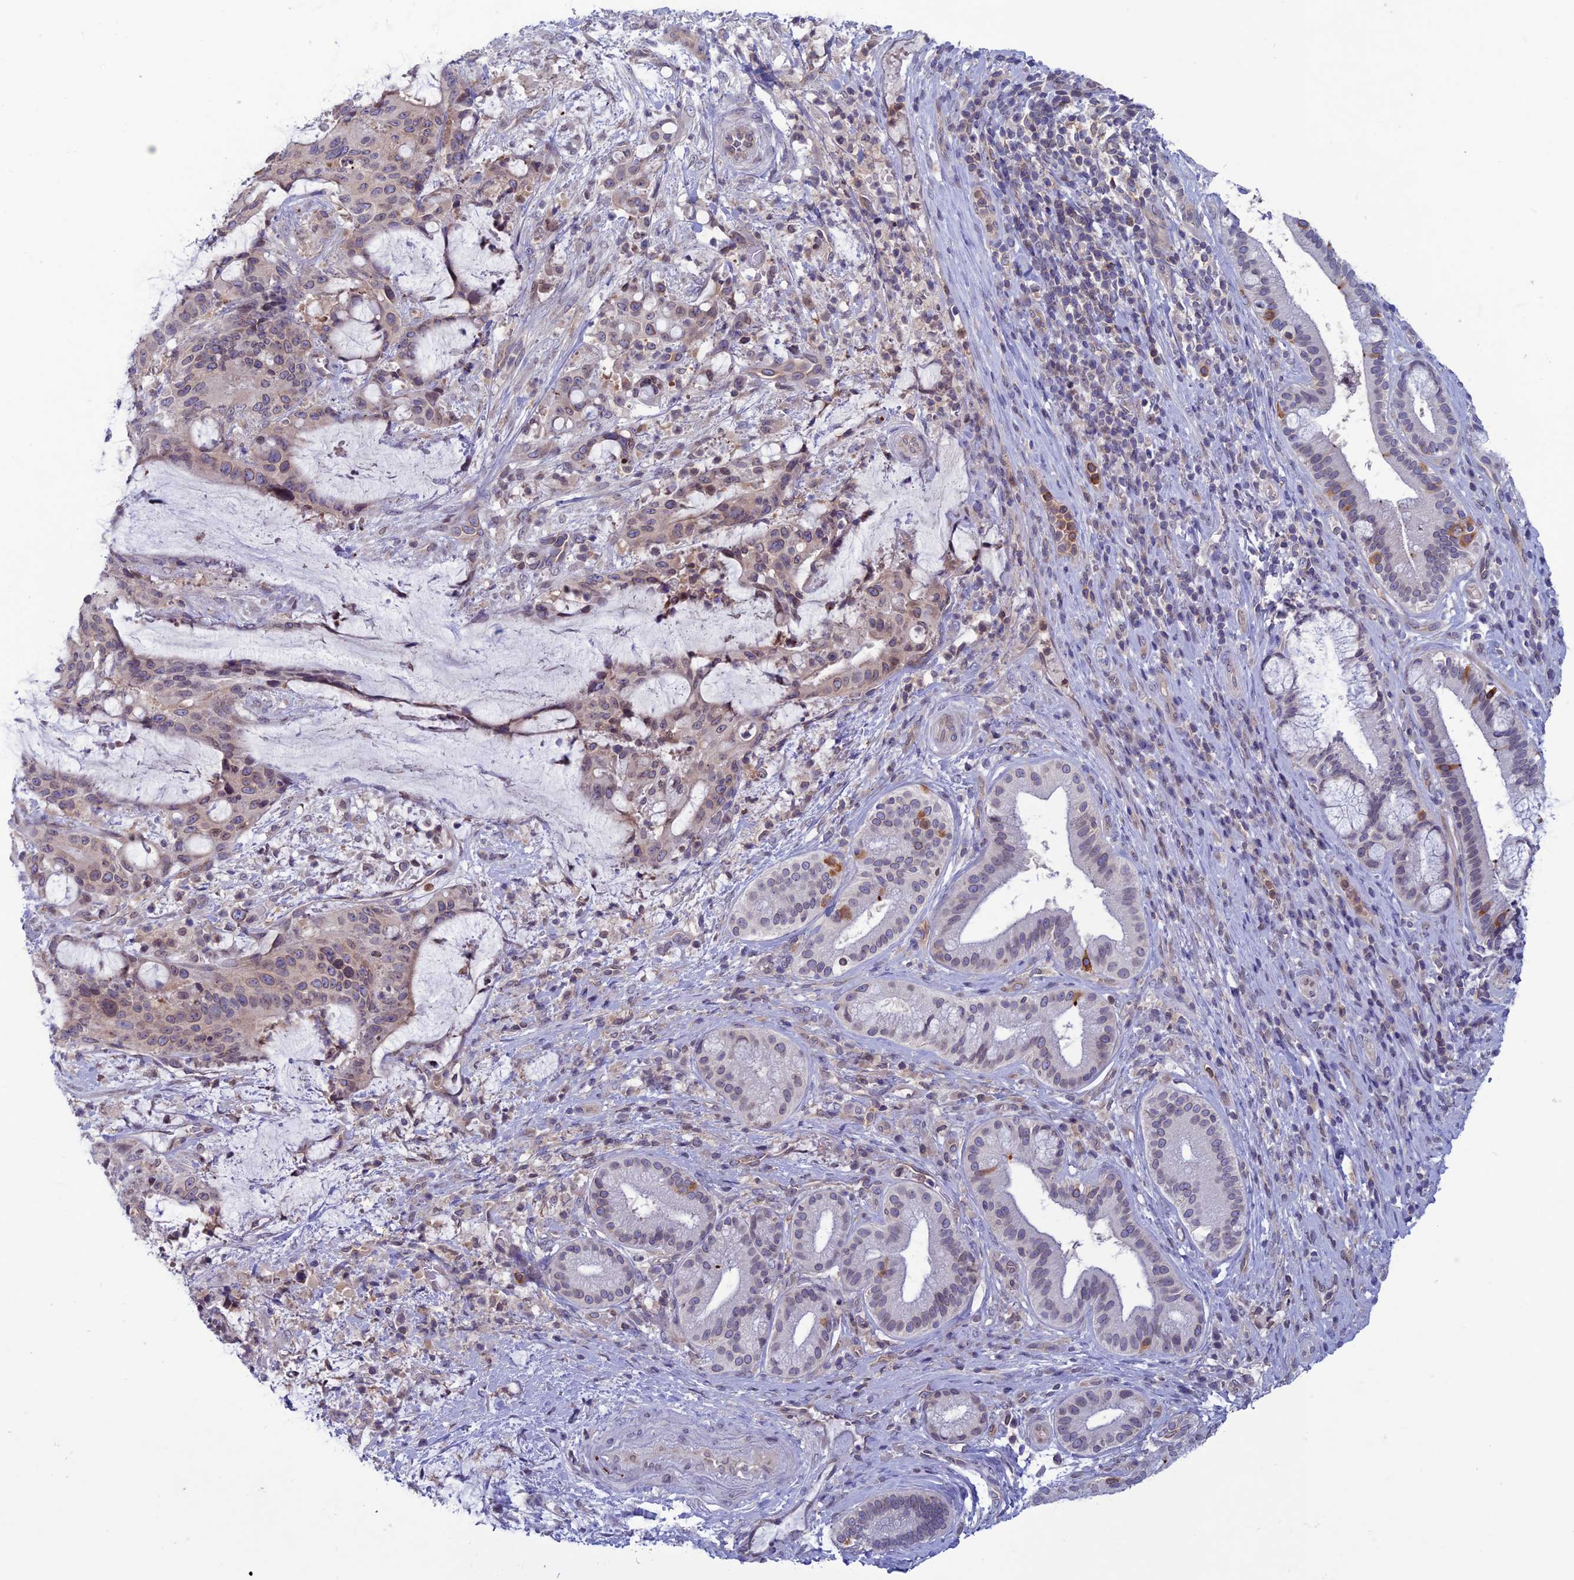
{"staining": {"intensity": "weak", "quantity": "25%-75%", "location": "cytoplasmic/membranous,nuclear"}, "tissue": "liver cancer", "cell_type": "Tumor cells", "image_type": "cancer", "snomed": [{"axis": "morphology", "description": "Normal tissue, NOS"}, {"axis": "morphology", "description": "Cholangiocarcinoma"}, {"axis": "topography", "description": "Liver"}, {"axis": "topography", "description": "Peripheral nerve tissue"}], "caption": "Immunohistochemical staining of human liver cancer demonstrates low levels of weak cytoplasmic/membranous and nuclear protein positivity in about 25%-75% of tumor cells.", "gene": "WDR46", "patient": {"sex": "female", "age": 73}}